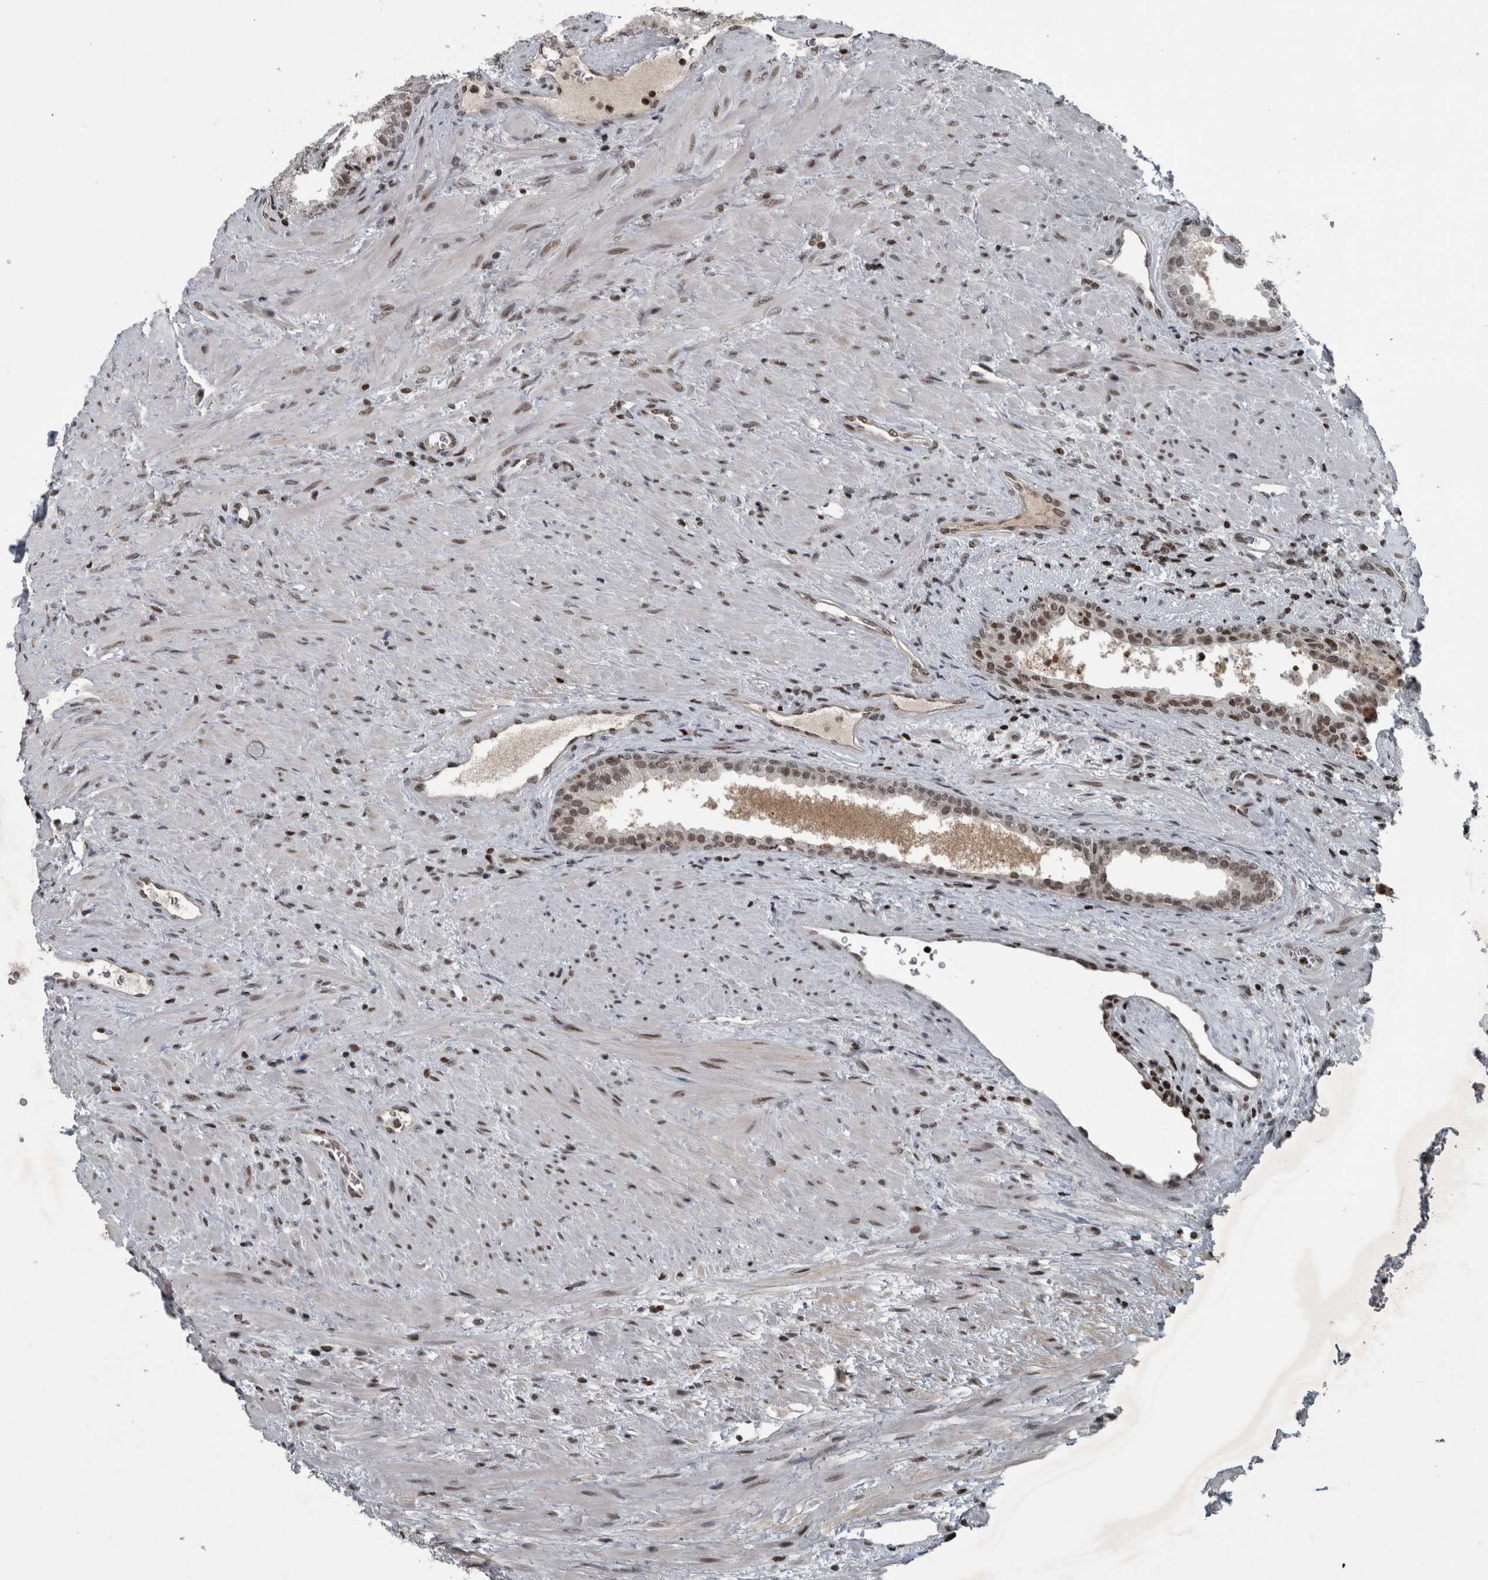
{"staining": {"intensity": "moderate", "quantity": ">75%", "location": "nuclear"}, "tissue": "prostate", "cell_type": "Glandular cells", "image_type": "normal", "snomed": [{"axis": "morphology", "description": "Normal tissue, NOS"}, {"axis": "topography", "description": "Prostate"}], "caption": "Immunohistochemical staining of unremarkable human prostate demonstrates medium levels of moderate nuclear staining in about >75% of glandular cells.", "gene": "UNC50", "patient": {"sex": "male", "age": 76}}